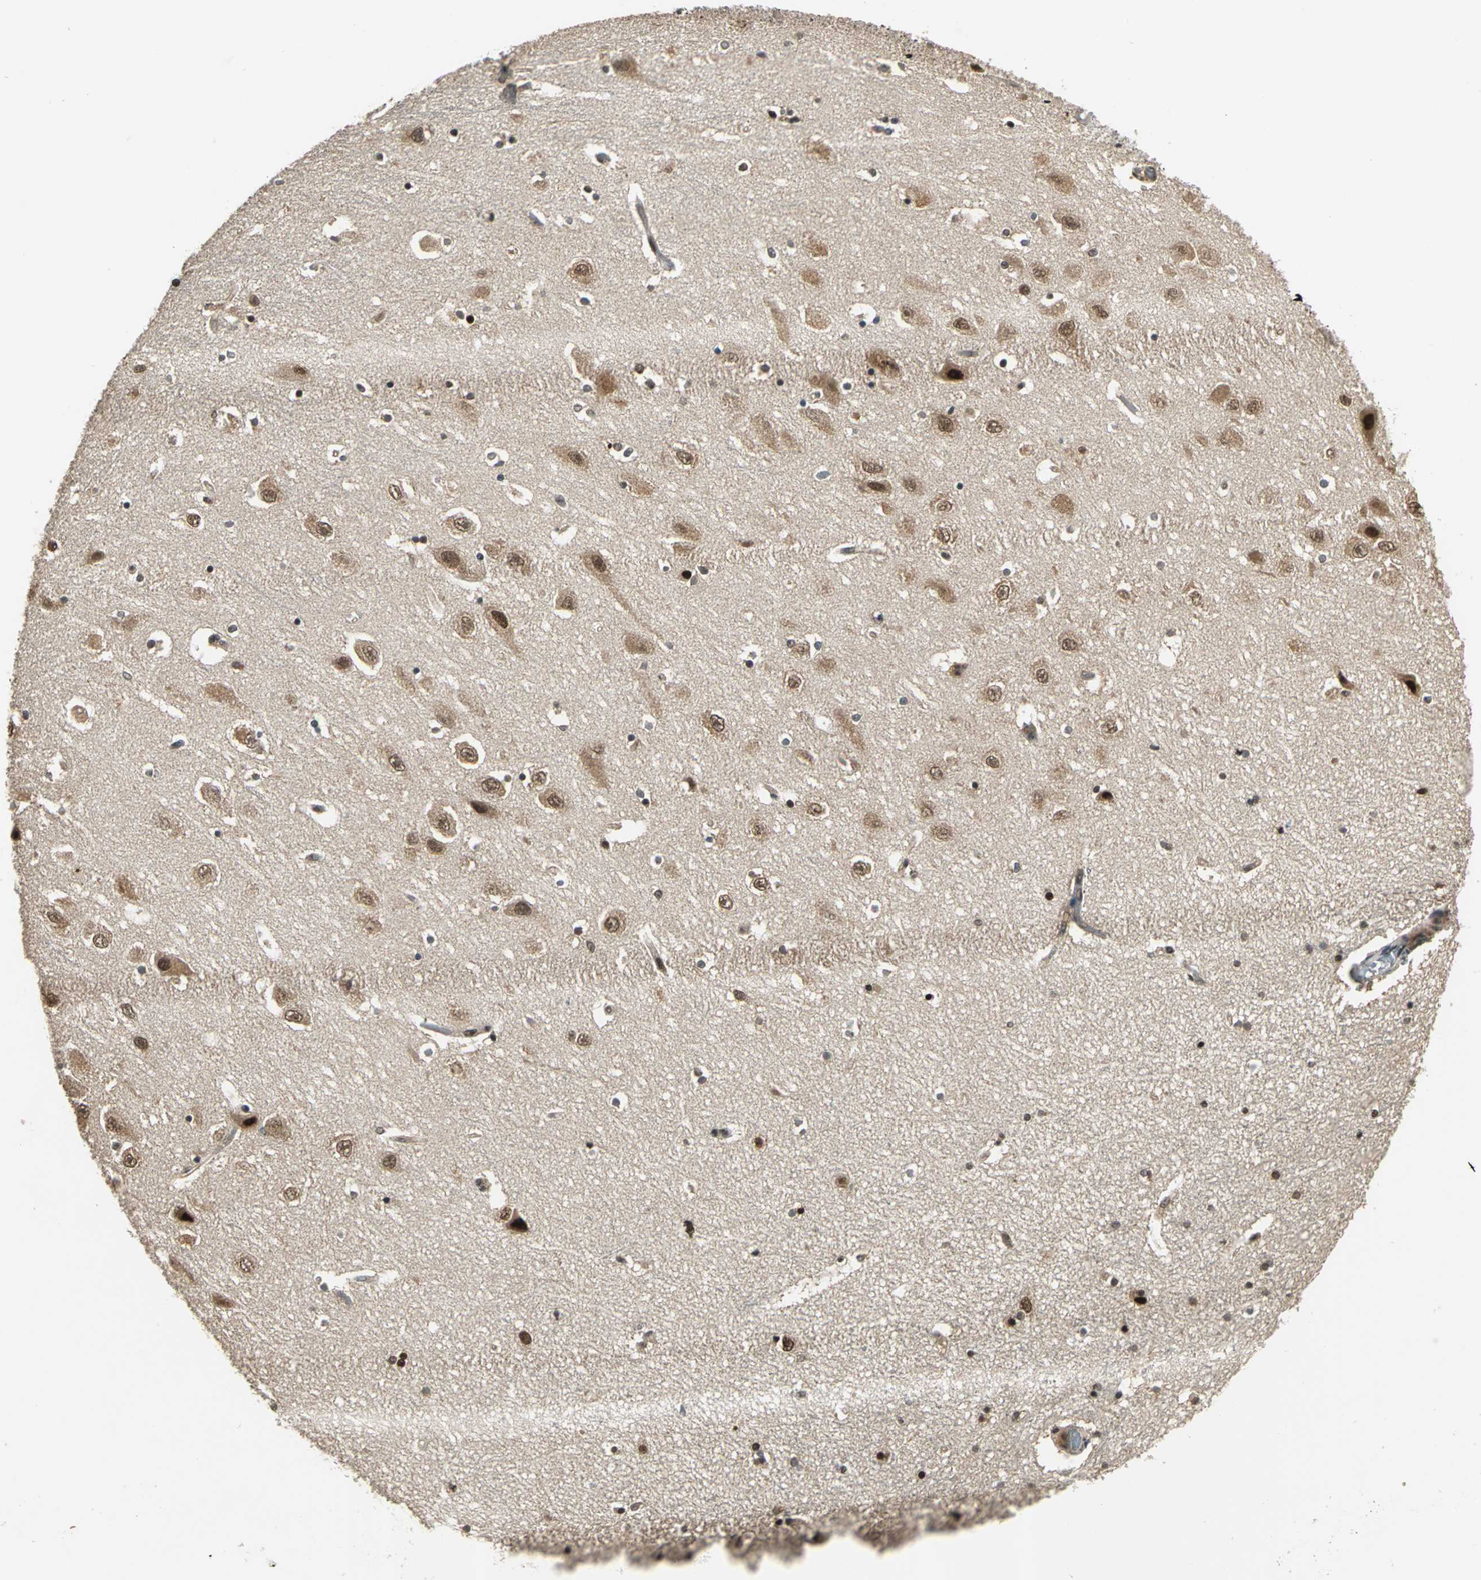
{"staining": {"intensity": "moderate", "quantity": ">75%", "location": "cytoplasmic/membranous,nuclear"}, "tissue": "hippocampus", "cell_type": "Glial cells", "image_type": "normal", "snomed": [{"axis": "morphology", "description": "Normal tissue, NOS"}, {"axis": "topography", "description": "Hippocampus"}], "caption": "Hippocampus was stained to show a protein in brown. There is medium levels of moderate cytoplasmic/membranous,nuclear positivity in approximately >75% of glial cells. The staining is performed using DAB (3,3'-diaminobenzidine) brown chromogen to label protein expression. The nuclei are counter-stained blue using hematoxylin.", "gene": "PSMC3", "patient": {"sex": "female", "age": 54}}